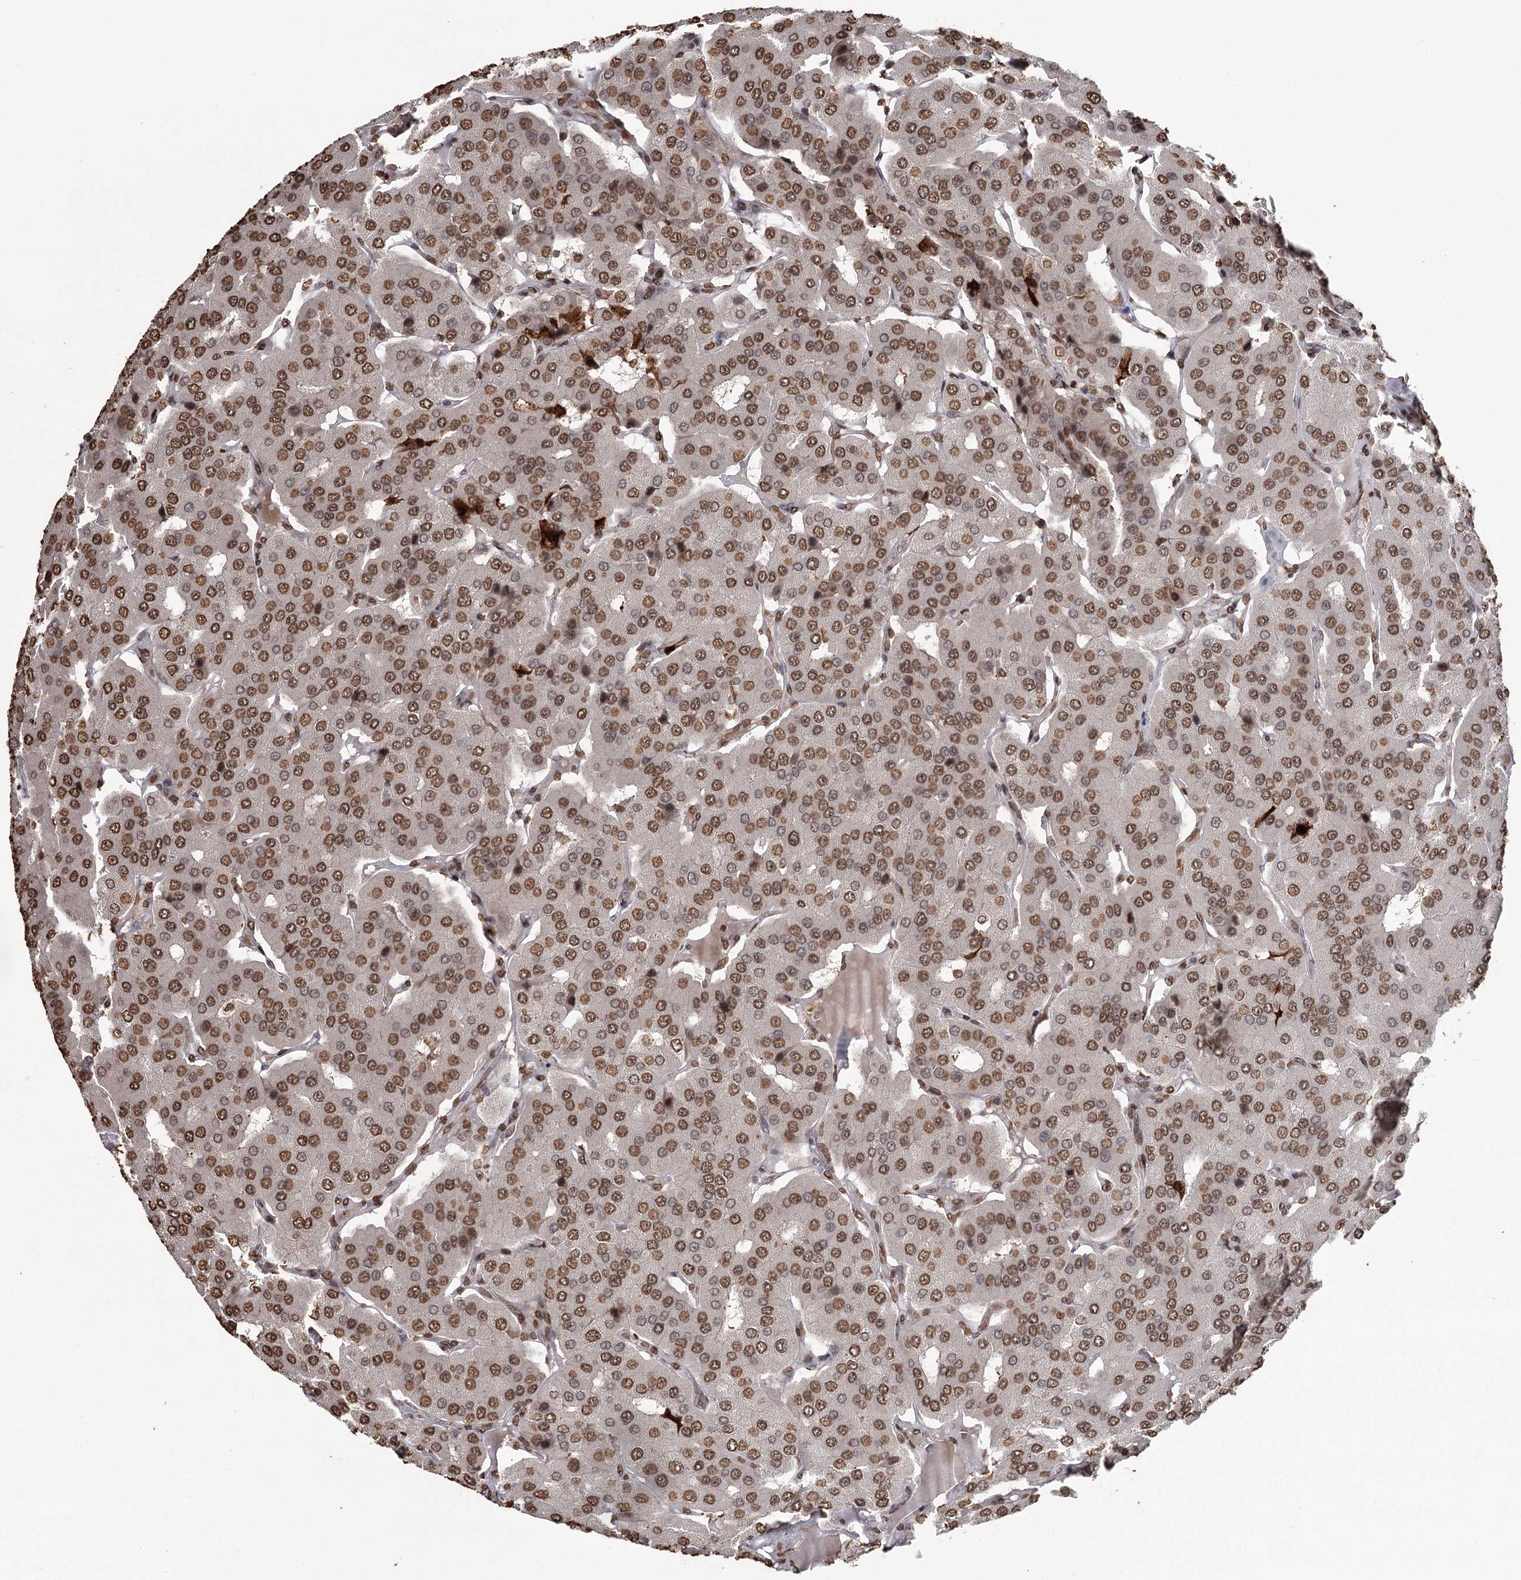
{"staining": {"intensity": "moderate", "quantity": ">75%", "location": "nuclear"}, "tissue": "parathyroid gland", "cell_type": "Glandular cells", "image_type": "normal", "snomed": [{"axis": "morphology", "description": "Normal tissue, NOS"}, {"axis": "morphology", "description": "Adenoma, NOS"}, {"axis": "topography", "description": "Parathyroid gland"}], "caption": "Immunohistochemistry (IHC) (DAB (3,3'-diaminobenzidine)) staining of normal parathyroid gland displays moderate nuclear protein positivity in approximately >75% of glandular cells. The protein is stained brown, and the nuclei are stained in blue (DAB (3,3'-diaminobenzidine) IHC with brightfield microscopy, high magnification).", "gene": "THYN1", "patient": {"sex": "female", "age": 86}}